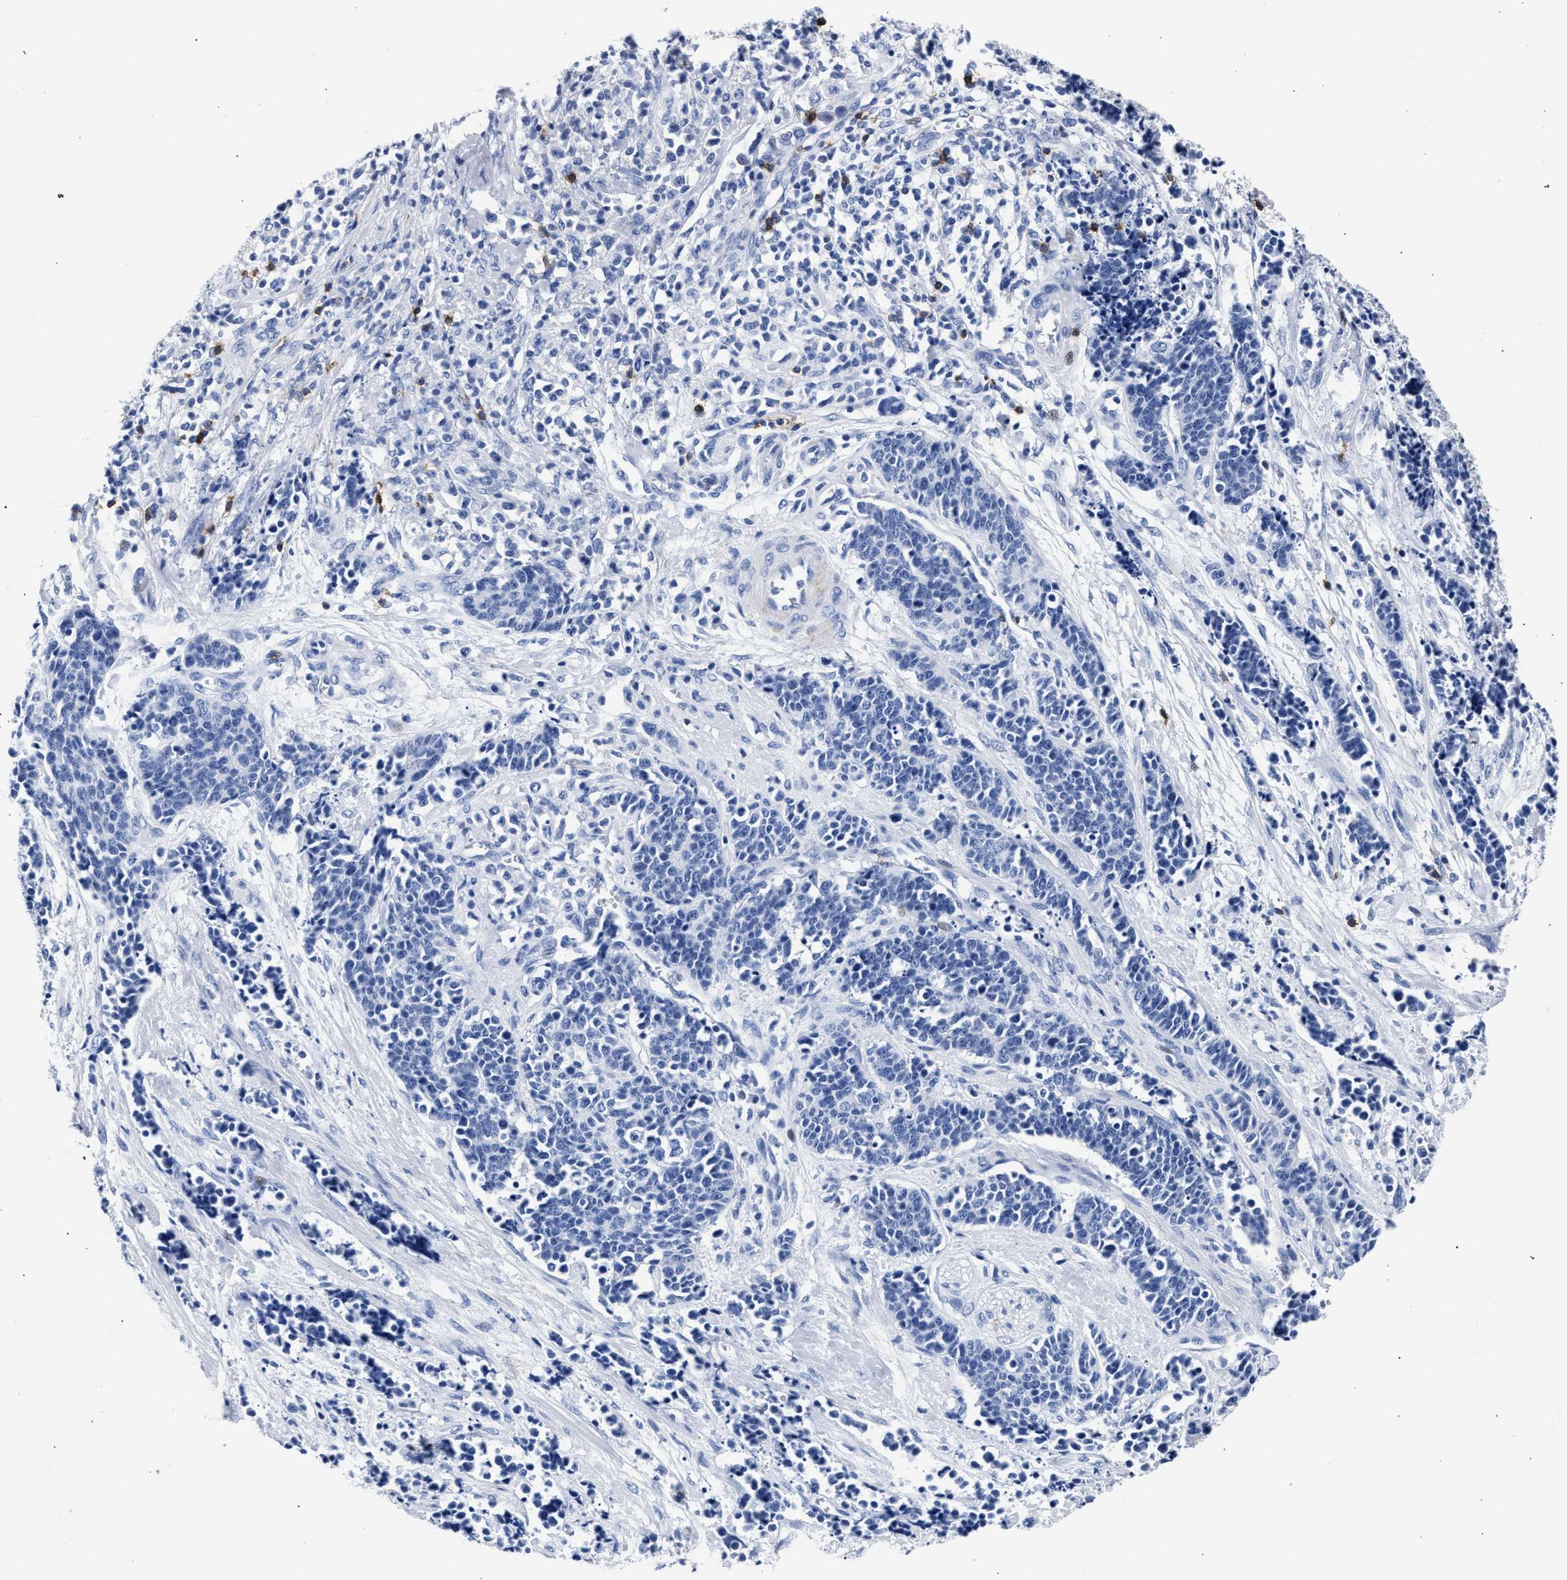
{"staining": {"intensity": "negative", "quantity": "none", "location": "none"}, "tissue": "cervical cancer", "cell_type": "Tumor cells", "image_type": "cancer", "snomed": [{"axis": "morphology", "description": "Squamous cell carcinoma, NOS"}, {"axis": "topography", "description": "Cervix"}], "caption": "The image displays no significant expression in tumor cells of cervical cancer (squamous cell carcinoma). The staining was performed using DAB to visualize the protein expression in brown, while the nuclei were stained in blue with hematoxylin (Magnification: 20x).", "gene": "KLRK1", "patient": {"sex": "female", "age": 35}}